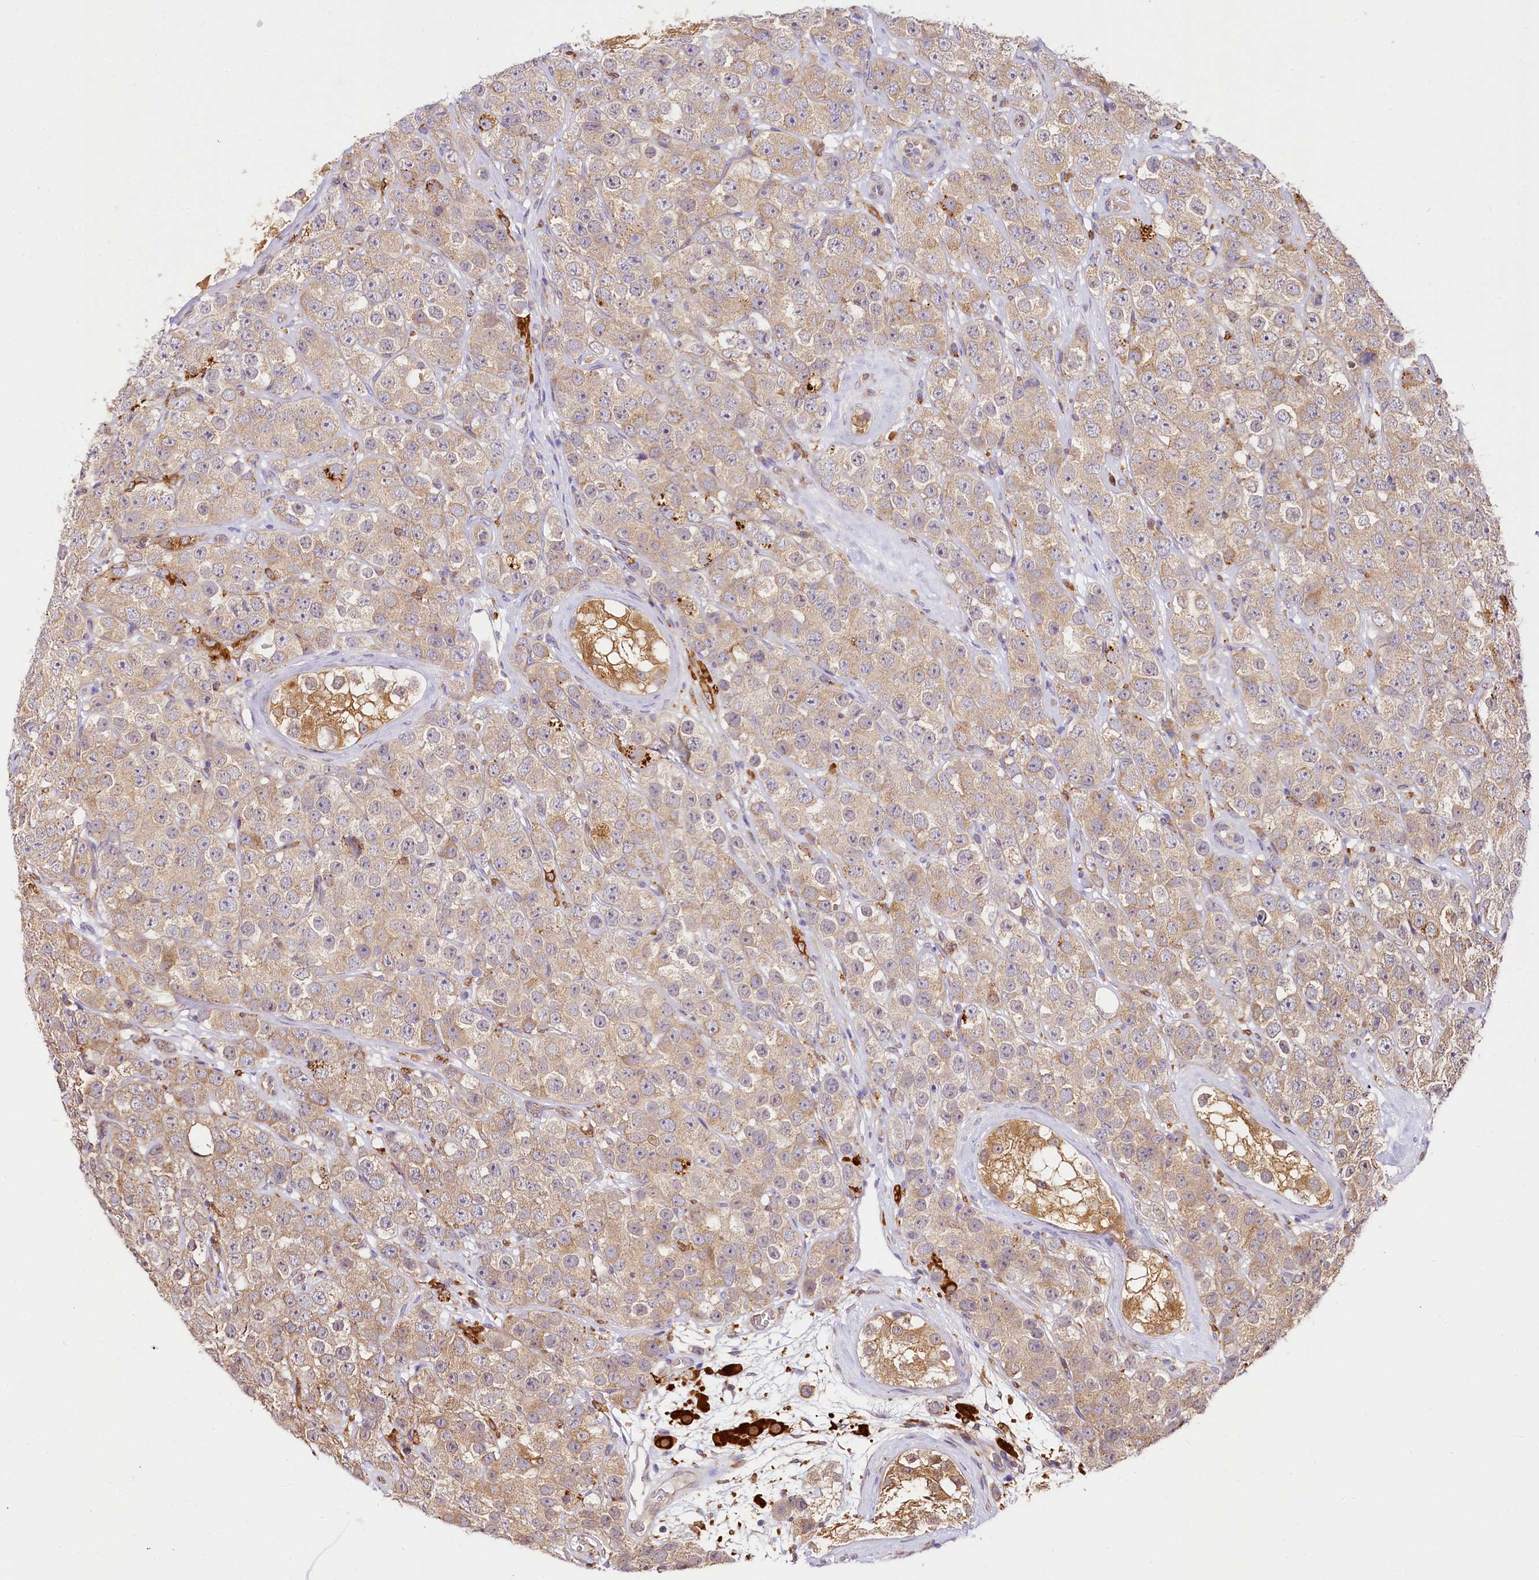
{"staining": {"intensity": "moderate", "quantity": "25%-75%", "location": "cytoplasmic/membranous"}, "tissue": "testis cancer", "cell_type": "Tumor cells", "image_type": "cancer", "snomed": [{"axis": "morphology", "description": "Seminoma, NOS"}, {"axis": "topography", "description": "Testis"}], "caption": "Testis seminoma was stained to show a protein in brown. There is medium levels of moderate cytoplasmic/membranous expression in approximately 25%-75% of tumor cells.", "gene": "PPIP5K2", "patient": {"sex": "male", "age": 28}}